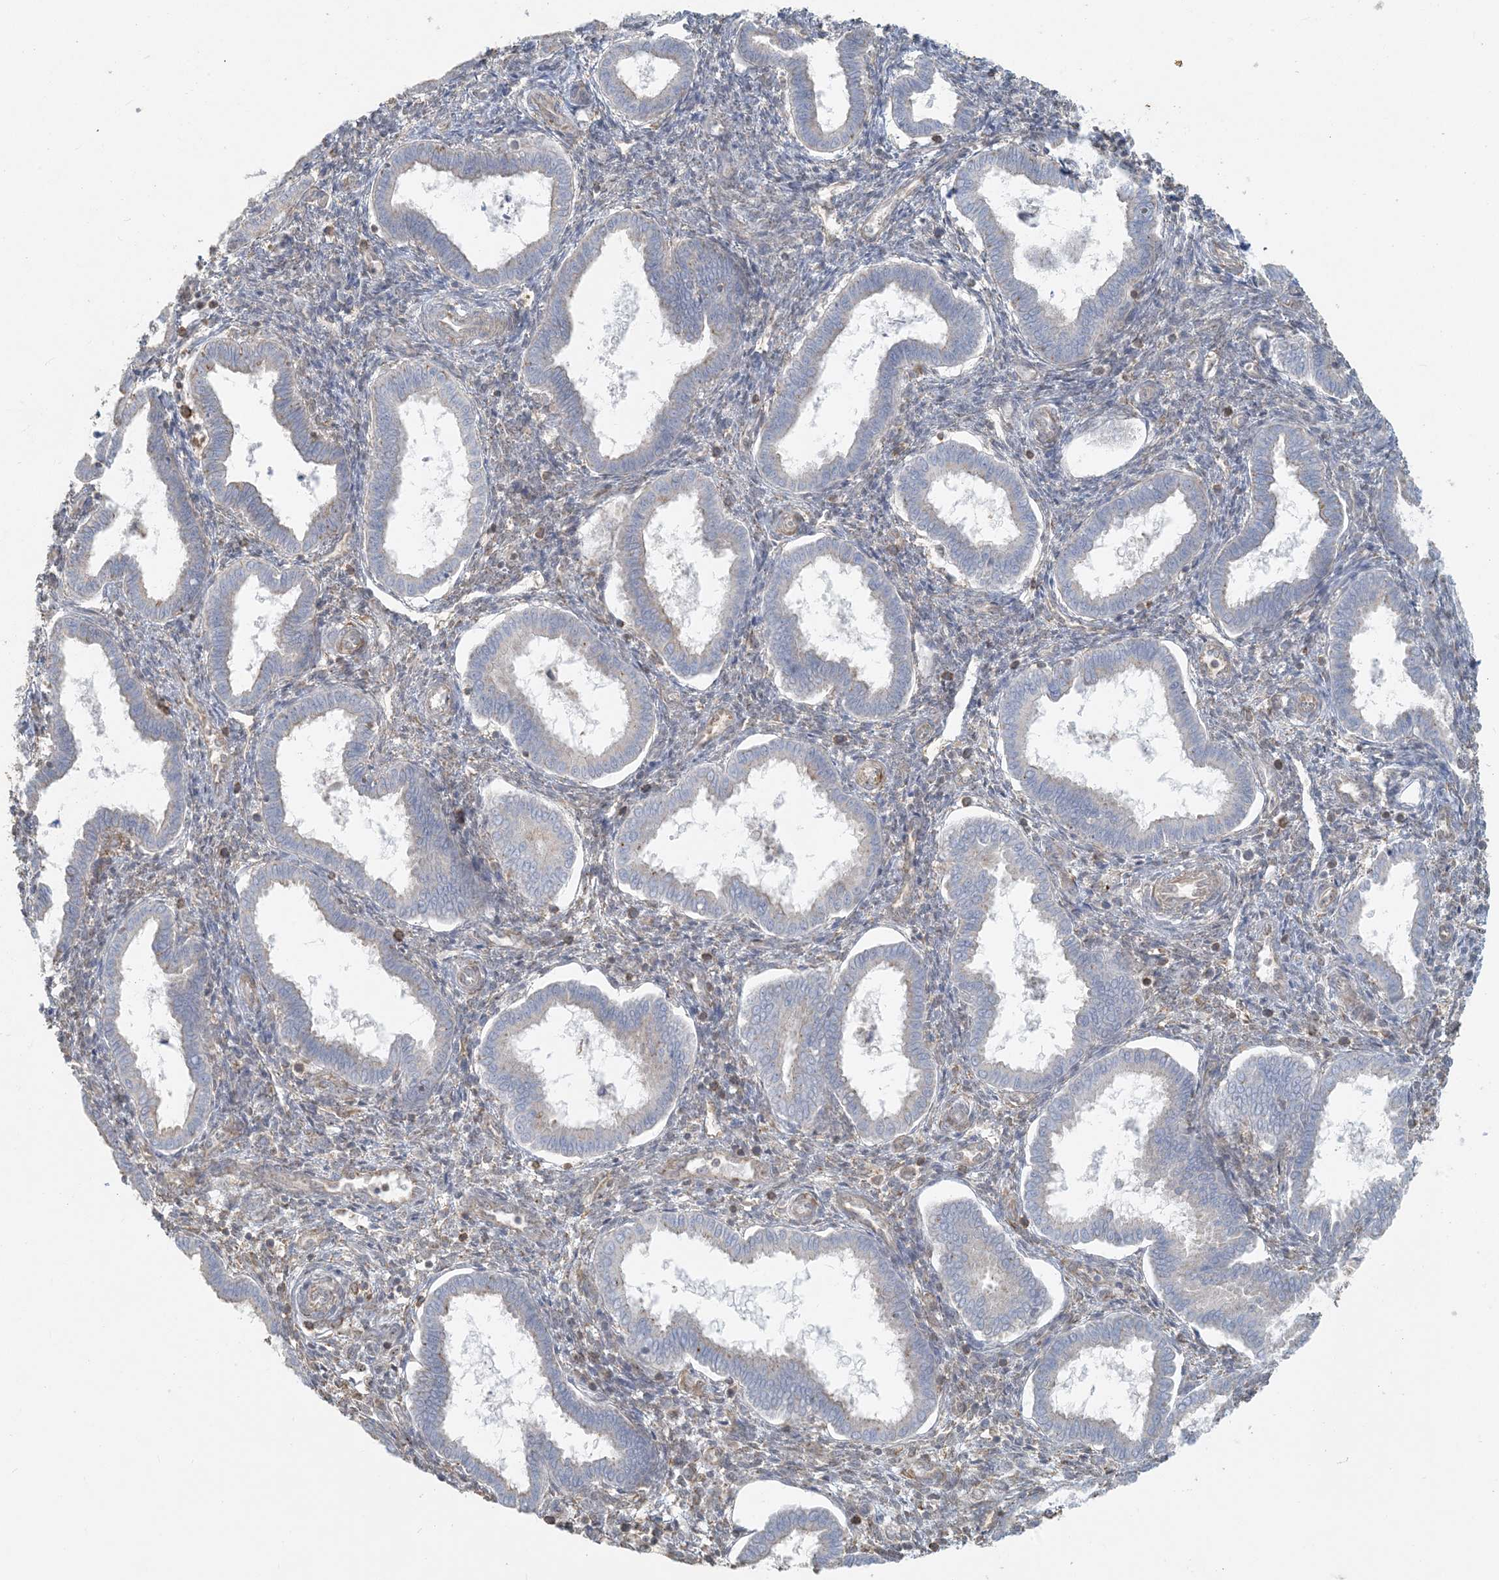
{"staining": {"intensity": "weak", "quantity": "<25%", "location": "cytoplasmic/membranous"}, "tissue": "endometrium", "cell_type": "Cells in endometrial stroma", "image_type": "normal", "snomed": [{"axis": "morphology", "description": "Normal tissue, NOS"}, {"axis": "topography", "description": "Endometrium"}], "caption": "The histopathology image shows no staining of cells in endometrial stroma in normal endometrium.", "gene": "HACL1", "patient": {"sex": "female", "age": 24}}